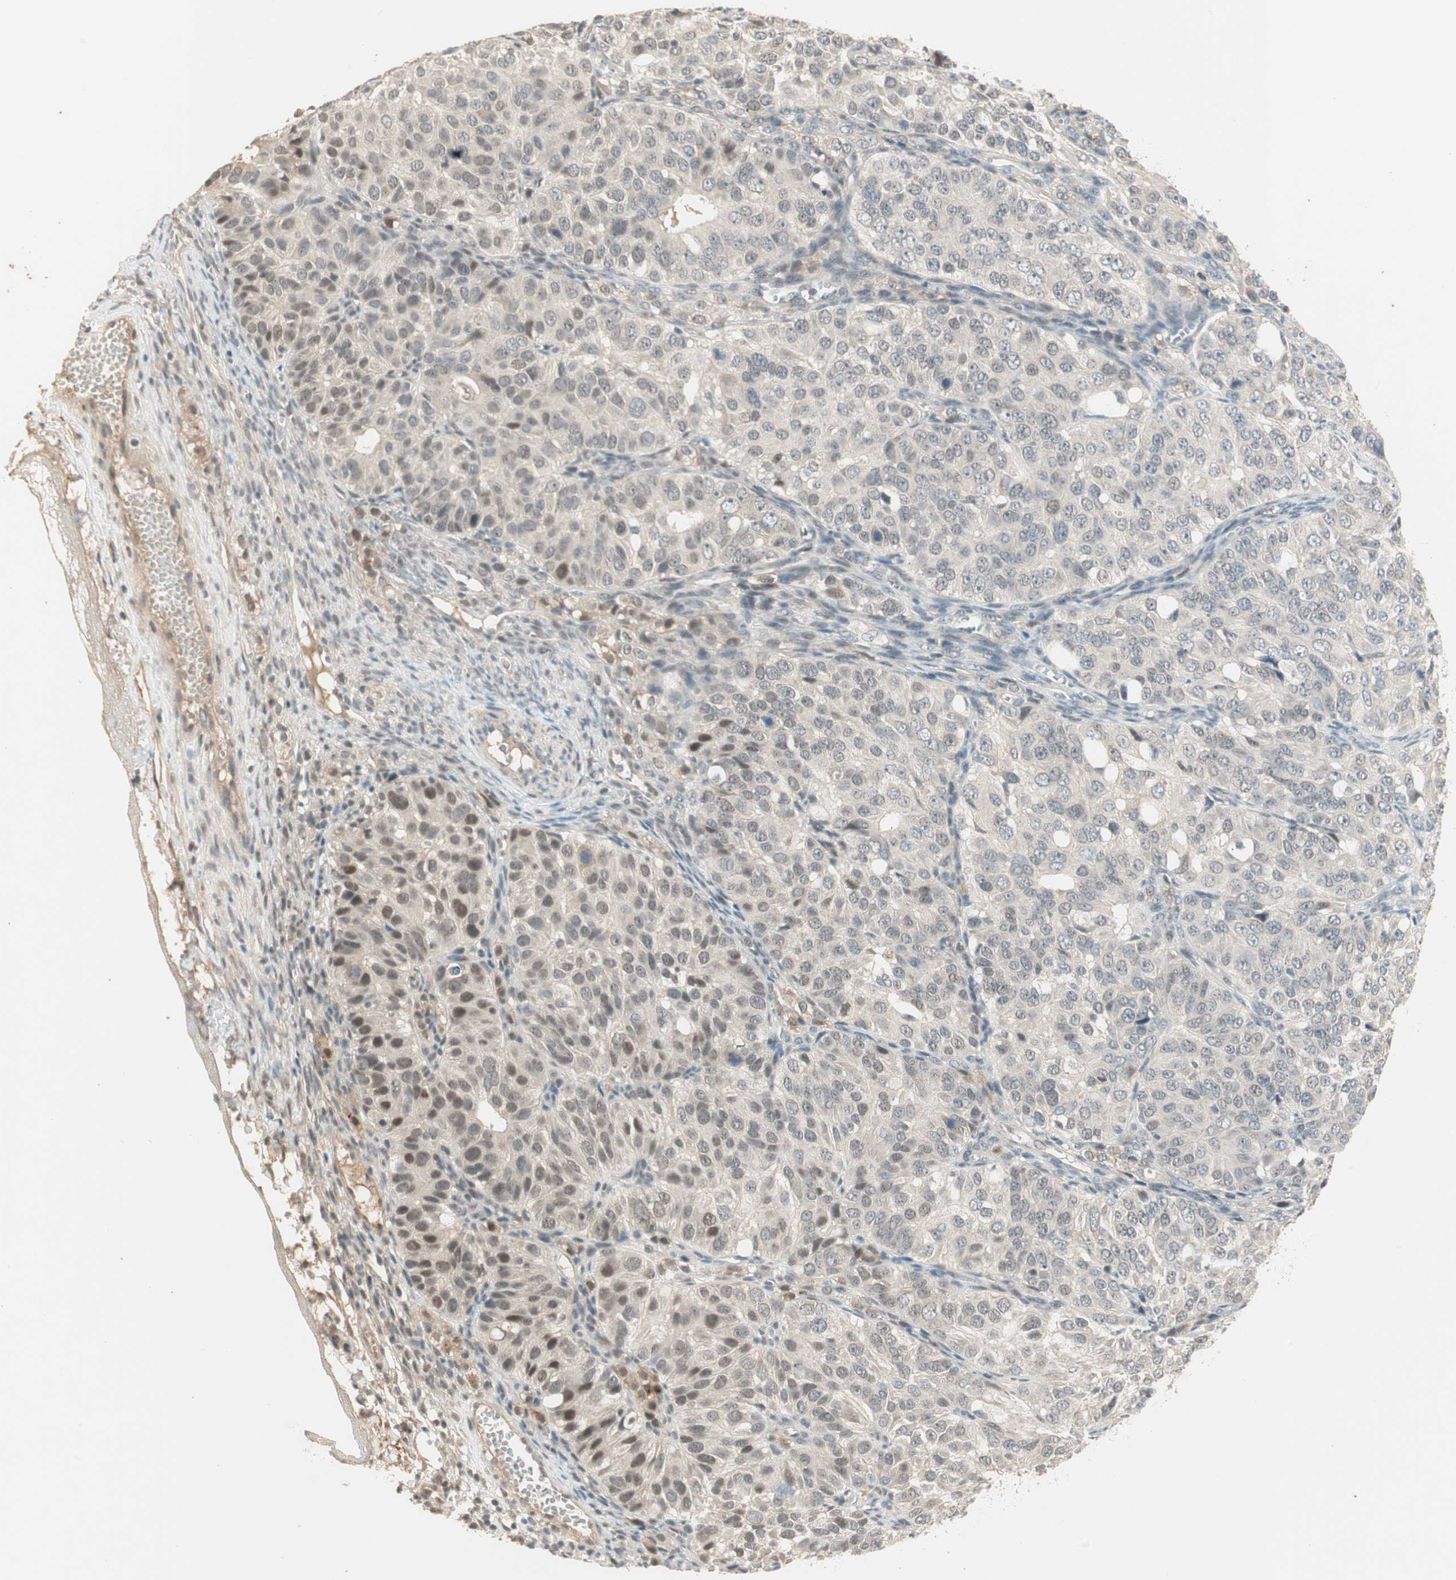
{"staining": {"intensity": "moderate", "quantity": "<25%", "location": "nuclear"}, "tissue": "ovarian cancer", "cell_type": "Tumor cells", "image_type": "cancer", "snomed": [{"axis": "morphology", "description": "Carcinoma, endometroid"}, {"axis": "topography", "description": "Ovary"}], "caption": "Human ovarian cancer stained with a brown dye demonstrates moderate nuclear positive positivity in approximately <25% of tumor cells.", "gene": "RNGTT", "patient": {"sex": "female", "age": 51}}